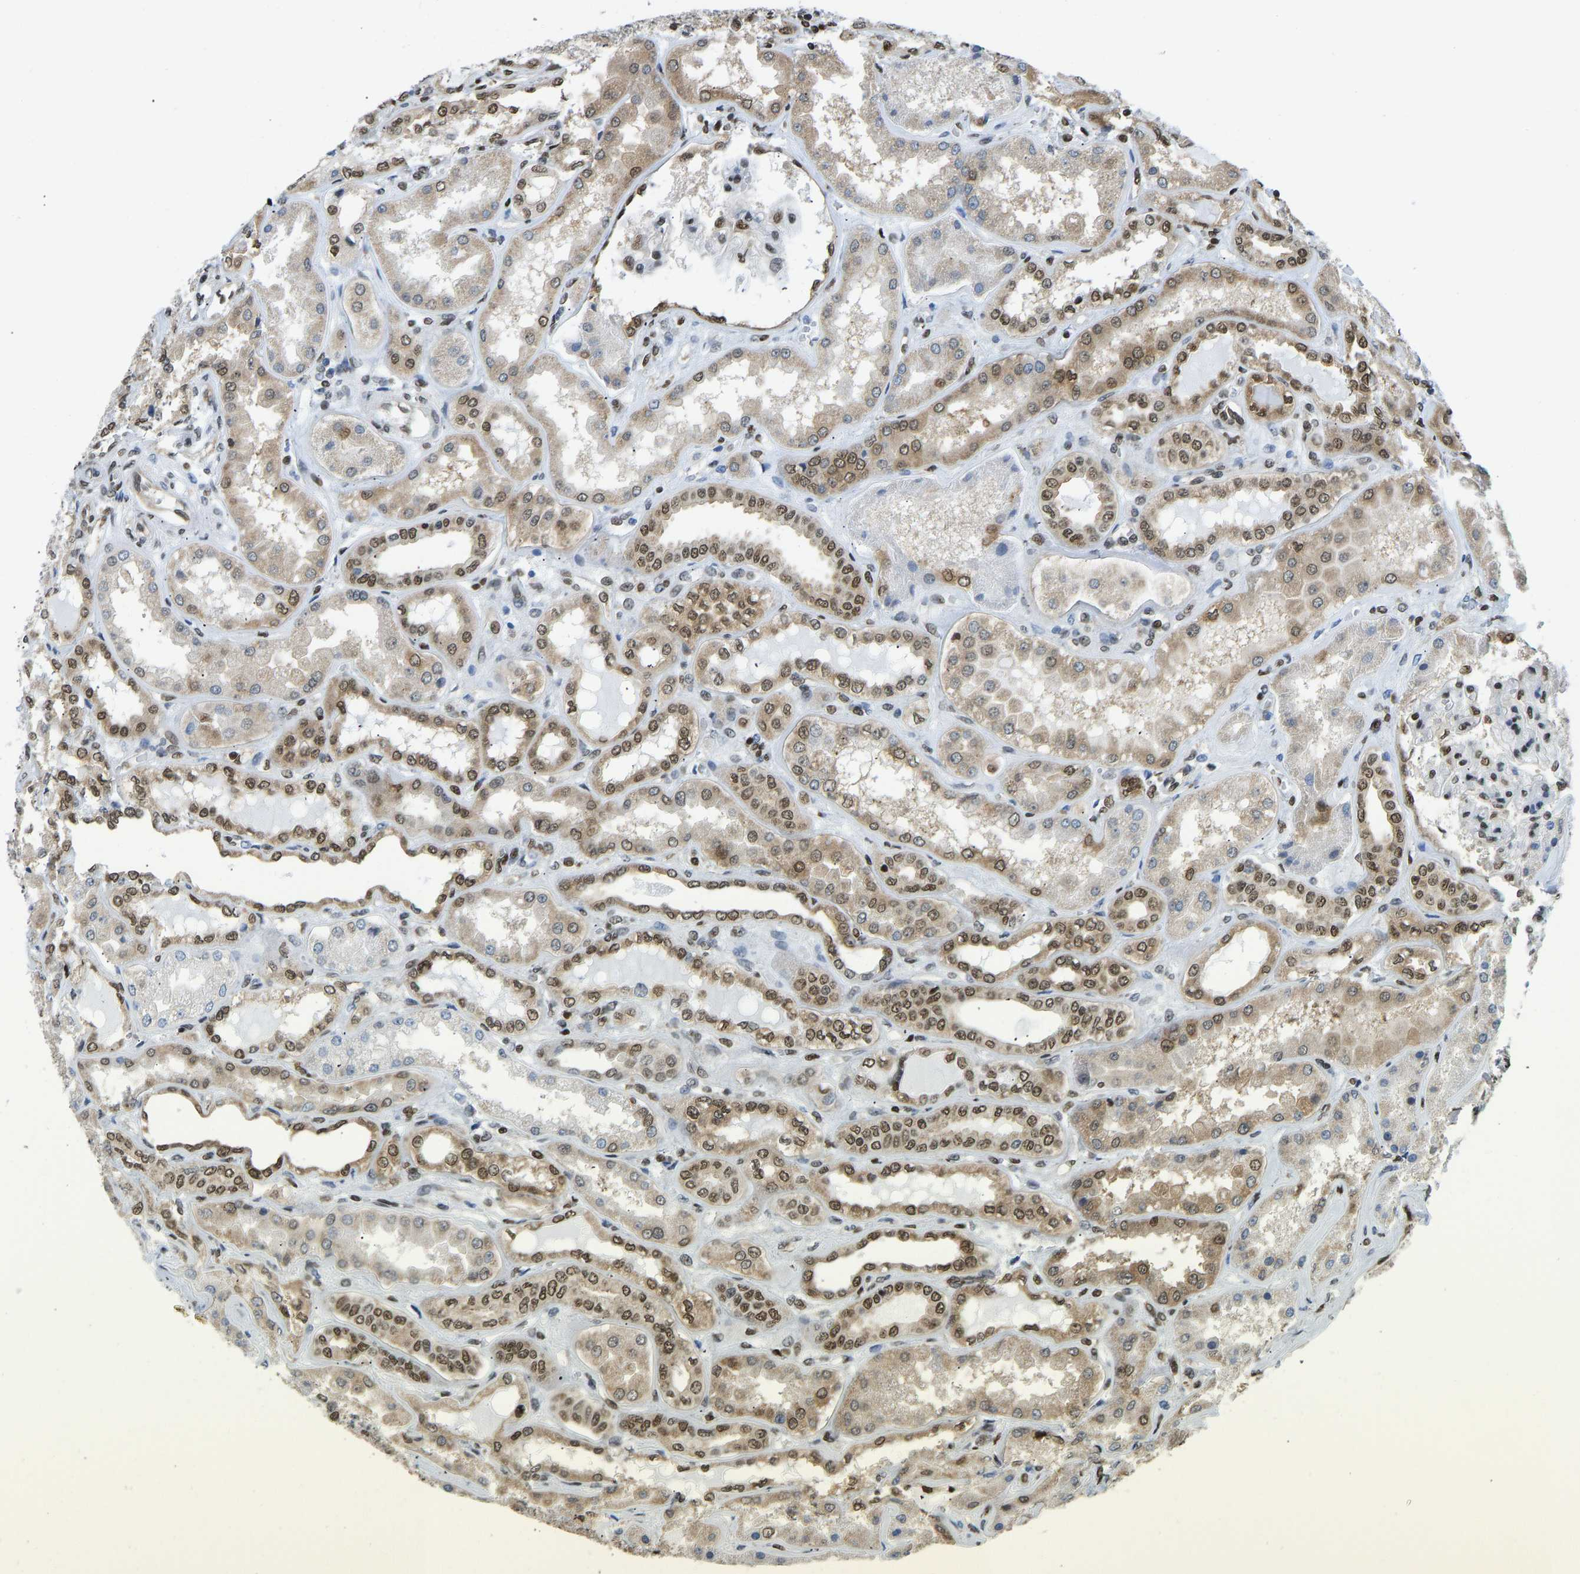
{"staining": {"intensity": "strong", "quantity": "25%-75%", "location": "nuclear"}, "tissue": "kidney", "cell_type": "Cells in glomeruli", "image_type": "normal", "snomed": [{"axis": "morphology", "description": "Normal tissue, NOS"}, {"axis": "topography", "description": "Kidney"}], "caption": "Kidney stained for a protein reveals strong nuclear positivity in cells in glomeruli. (DAB (3,3'-diaminobenzidine) IHC, brown staining for protein, blue staining for nuclei).", "gene": "ZSCAN20", "patient": {"sex": "female", "age": 56}}